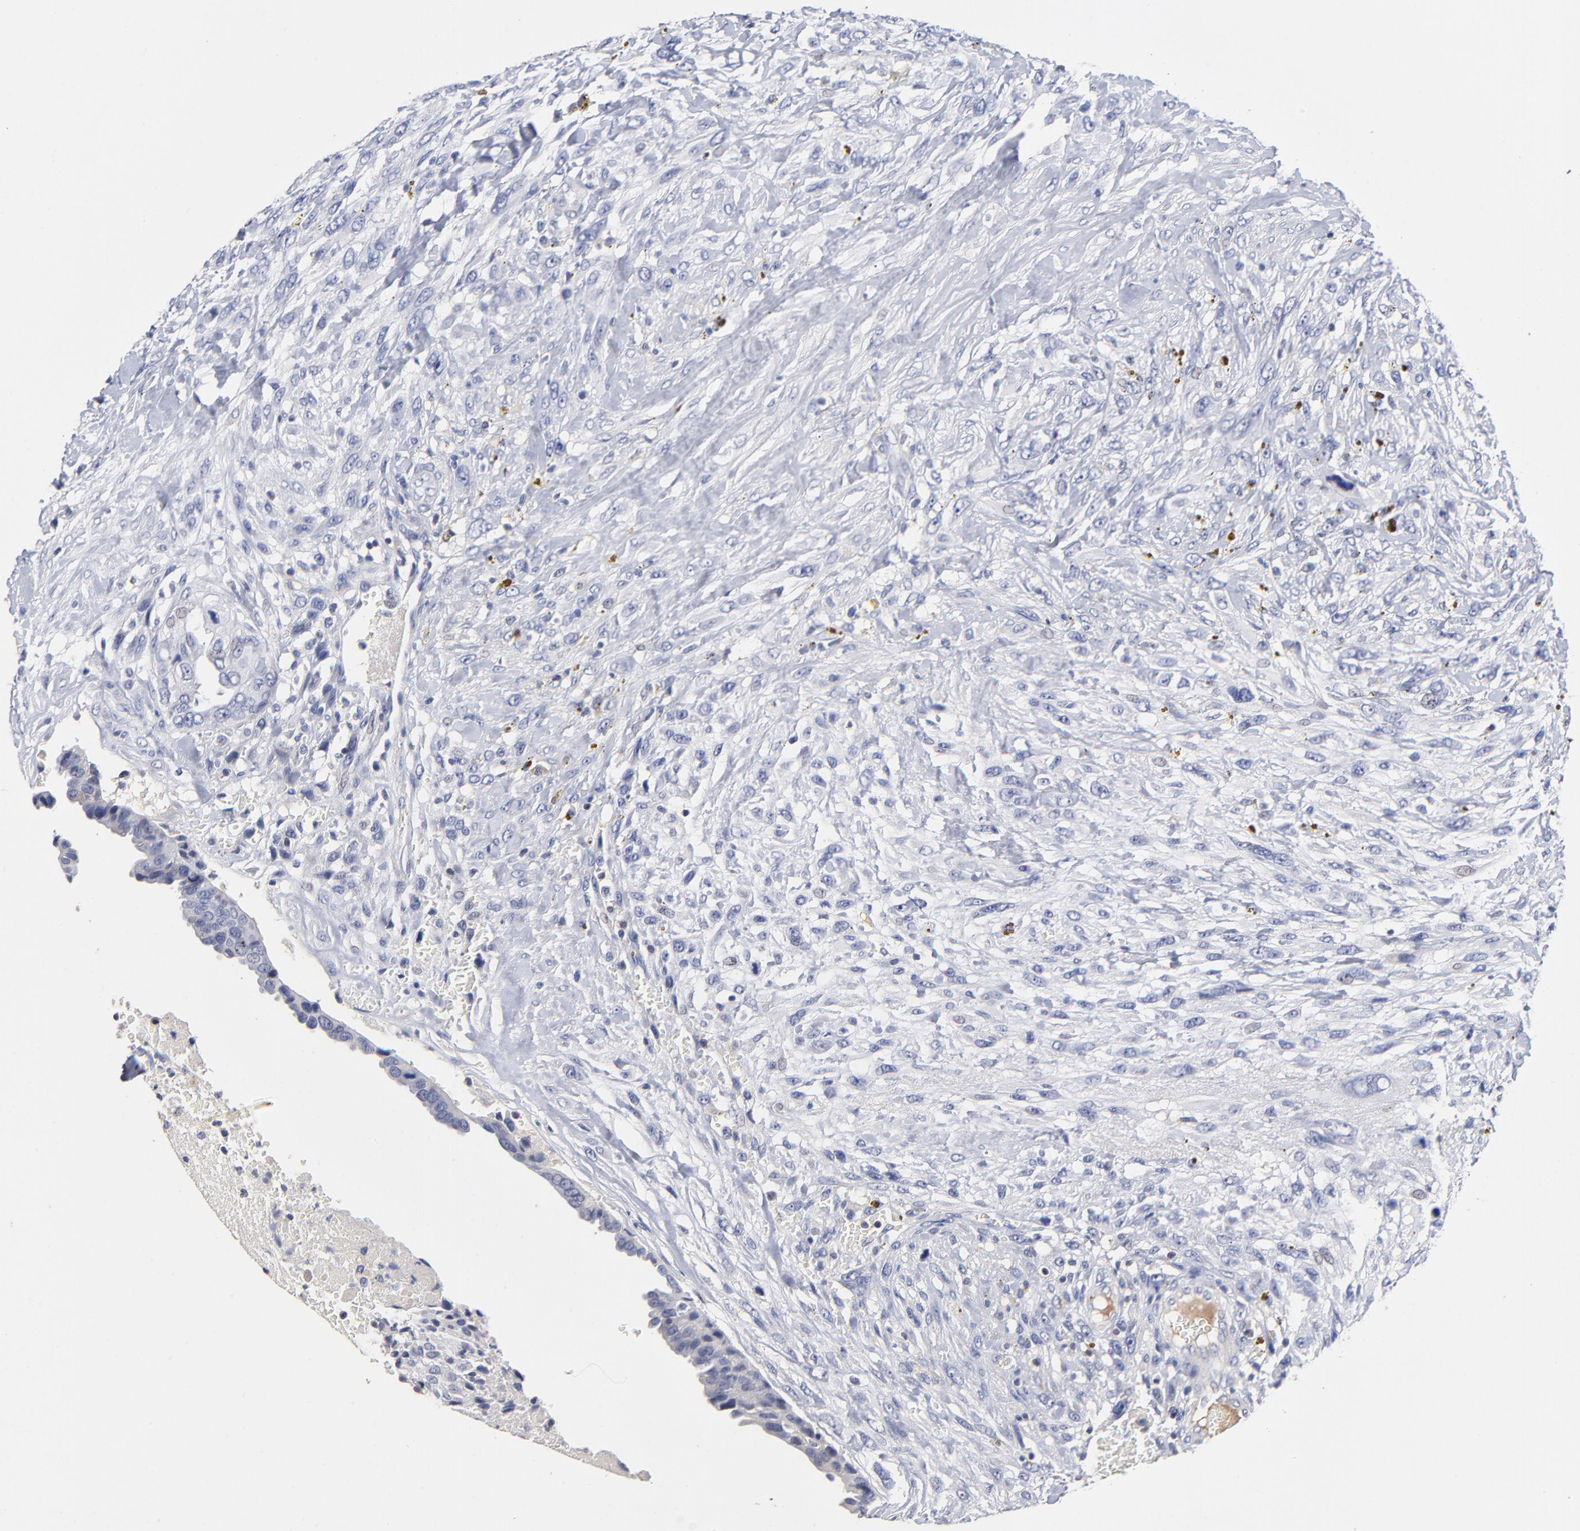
{"staining": {"intensity": "negative", "quantity": "none", "location": "none"}, "tissue": "breast cancer", "cell_type": "Tumor cells", "image_type": "cancer", "snomed": [{"axis": "morphology", "description": "Neoplasm, malignant, NOS"}, {"axis": "topography", "description": "Breast"}], "caption": "Immunohistochemical staining of breast cancer reveals no significant expression in tumor cells.", "gene": "TRAT1", "patient": {"sex": "female", "age": 50}}